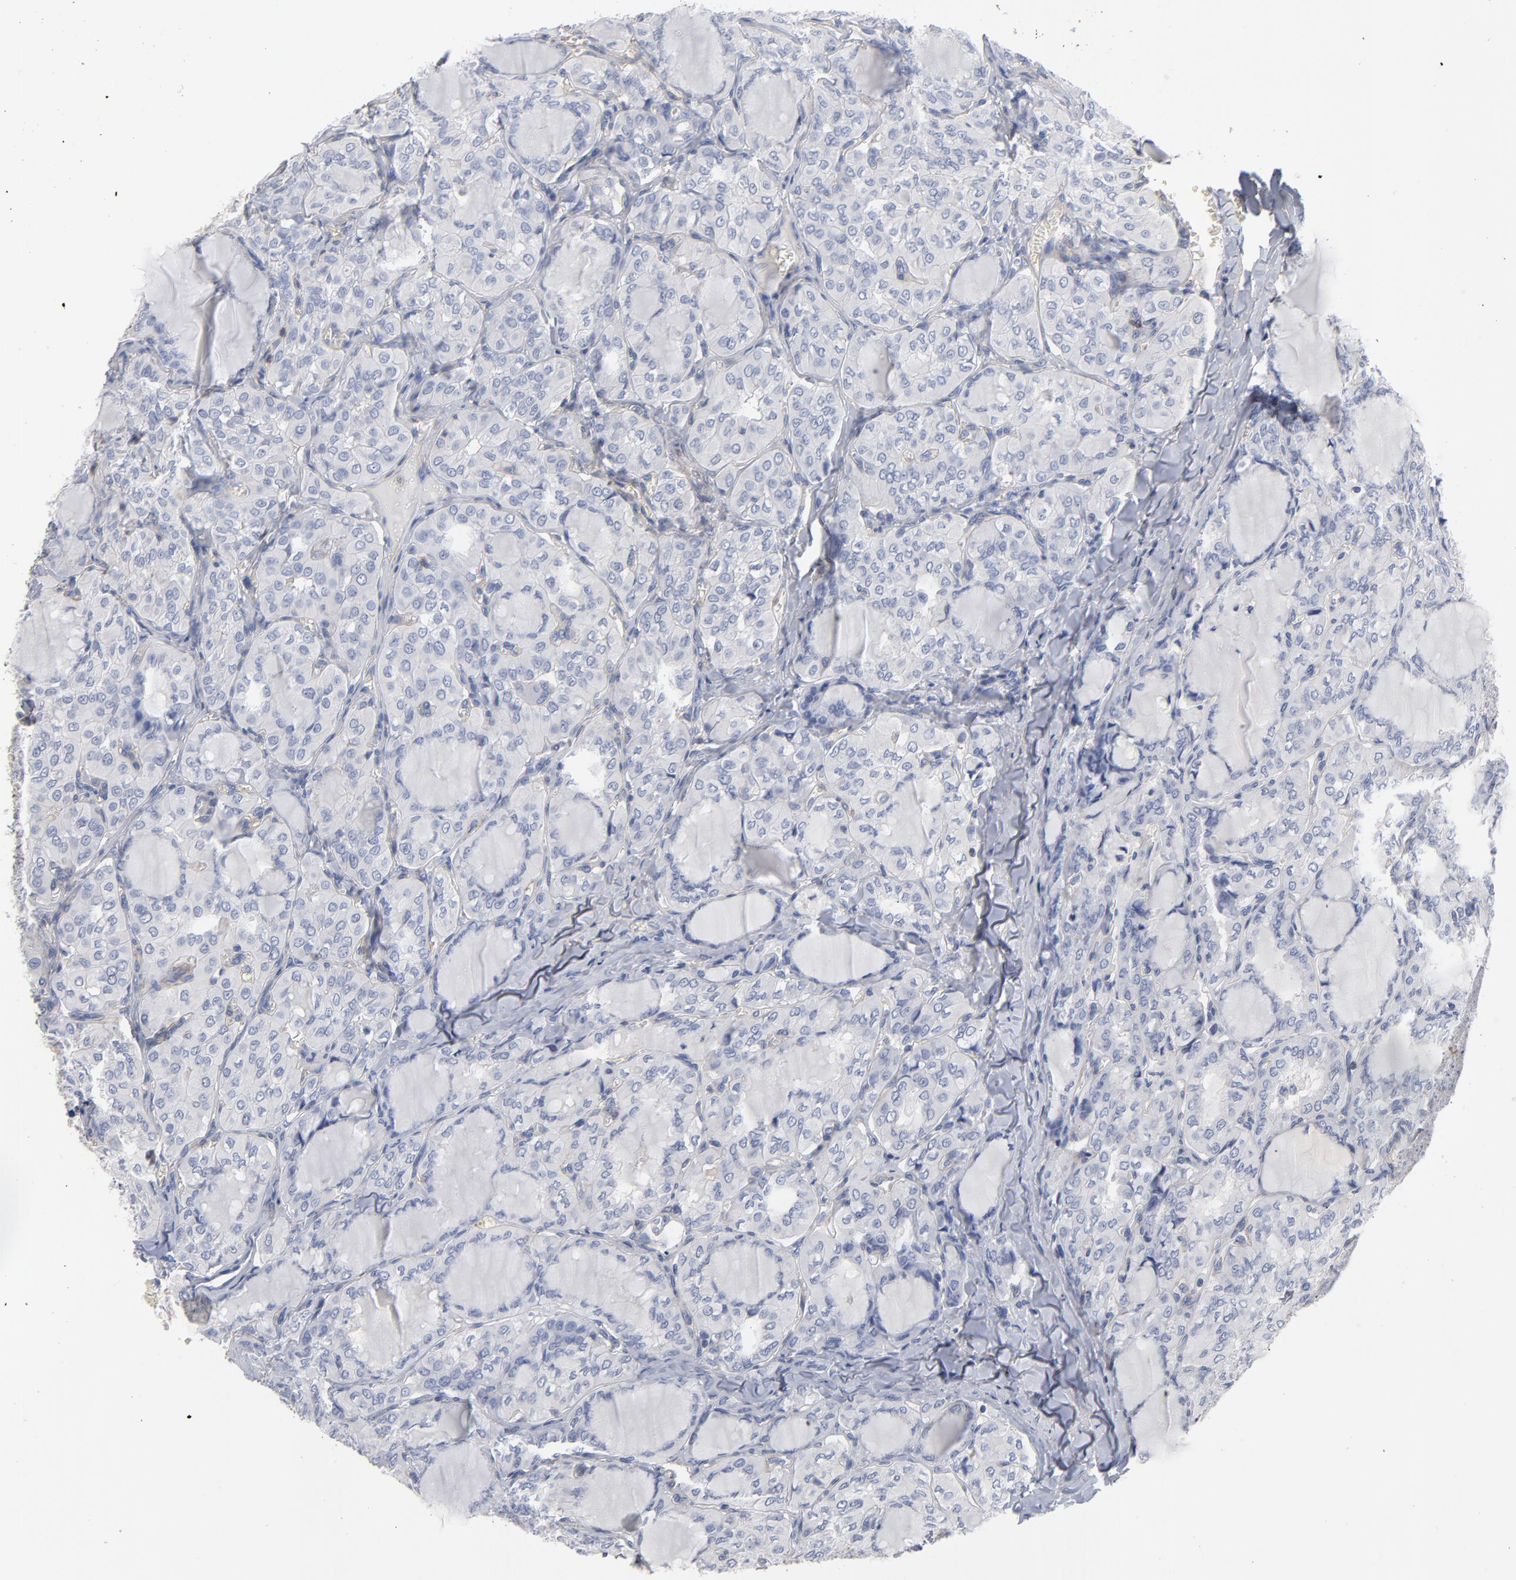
{"staining": {"intensity": "negative", "quantity": "none", "location": "none"}, "tissue": "thyroid cancer", "cell_type": "Tumor cells", "image_type": "cancer", "snomed": [{"axis": "morphology", "description": "Papillary adenocarcinoma, NOS"}, {"axis": "topography", "description": "Thyroid gland"}], "caption": "Immunohistochemistry (IHC) image of thyroid cancer (papillary adenocarcinoma) stained for a protein (brown), which reveals no expression in tumor cells.", "gene": "PDLIM2", "patient": {"sex": "male", "age": 20}}